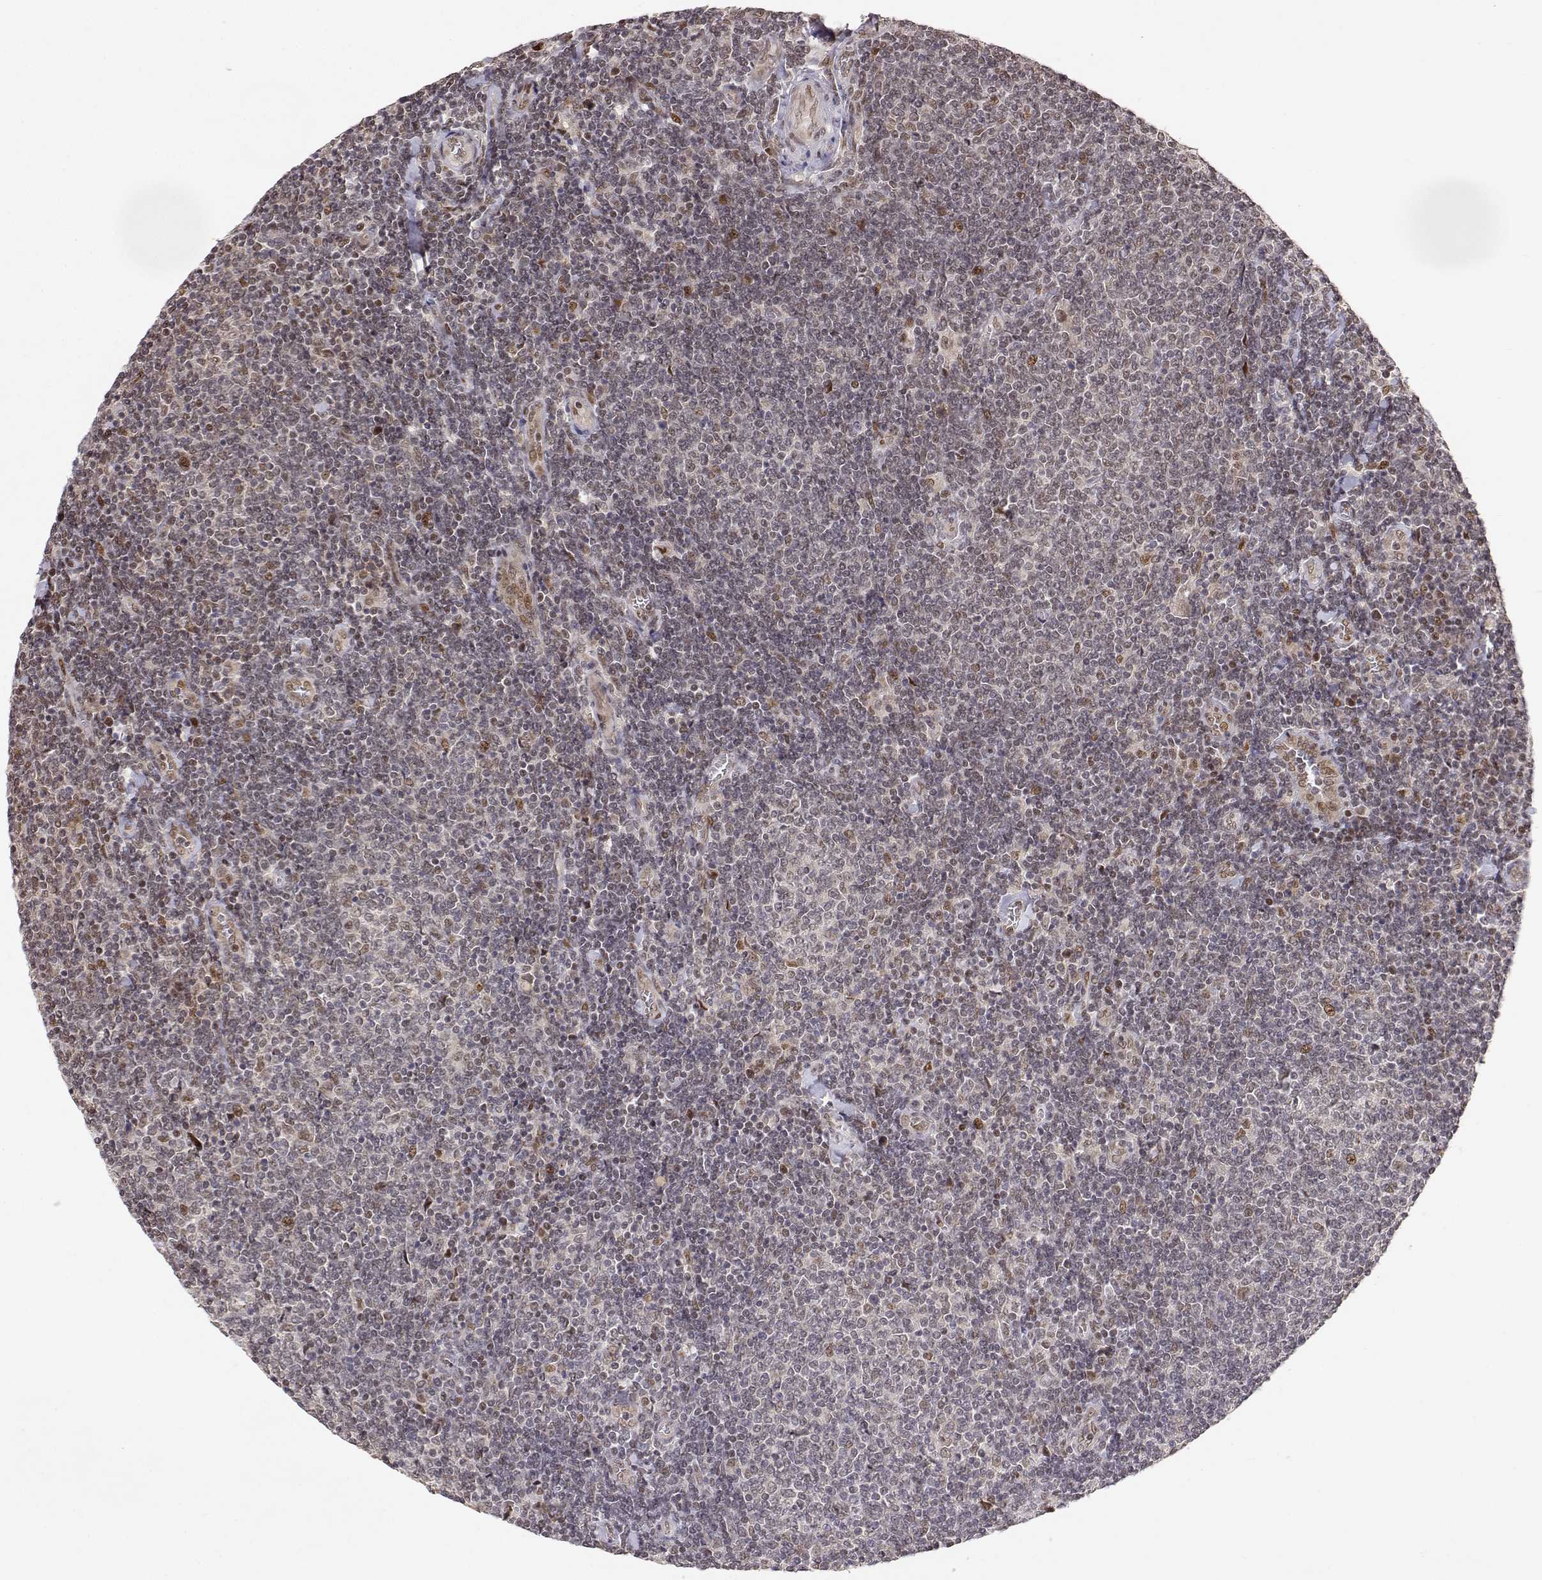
{"staining": {"intensity": "negative", "quantity": "none", "location": "none"}, "tissue": "lymphoma", "cell_type": "Tumor cells", "image_type": "cancer", "snomed": [{"axis": "morphology", "description": "Malignant lymphoma, non-Hodgkin's type, Low grade"}, {"axis": "topography", "description": "Lymph node"}], "caption": "Micrograph shows no protein expression in tumor cells of malignant lymphoma, non-Hodgkin's type (low-grade) tissue.", "gene": "BRCA1", "patient": {"sex": "male", "age": 52}}